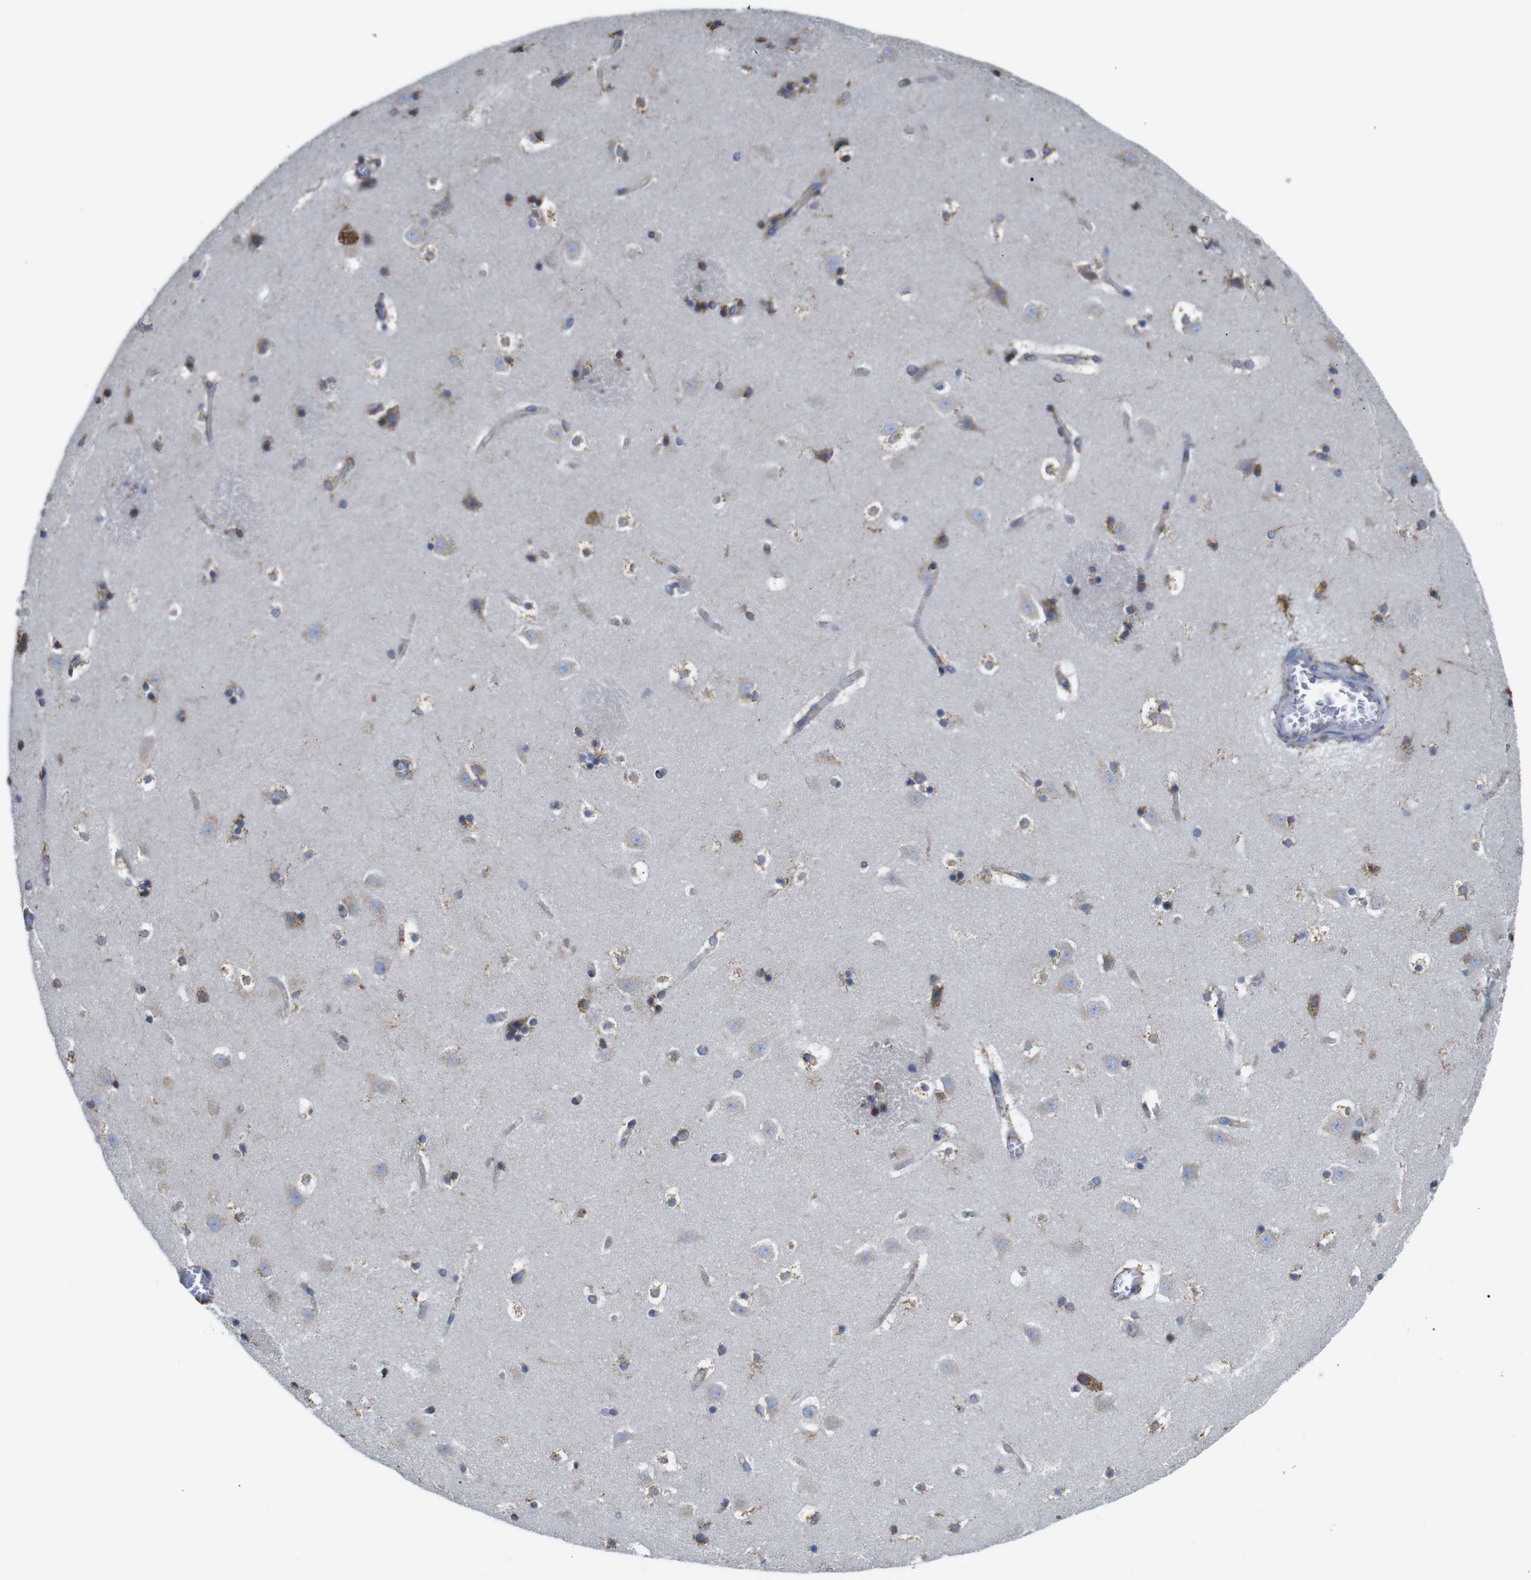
{"staining": {"intensity": "moderate", "quantity": ">75%", "location": "cytoplasmic/membranous"}, "tissue": "caudate", "cell_type": "Glial cells", "image_type": "normal", "snomed": [{"axis": "morphology", "description": "Normal tissue, NOS"}, {"axis": "topography", "description": "Lateral ventricle wall"}], "caption": "DAB (3,3'-diaminobenzidine) immunohistochemical staining of benign caudate demonstrates moderate cytoplasmic/membranous protein positivity in approximately >75% of glial cells.", "gene": "PPIB", "patient": {"sex": "male", "age": 45}}